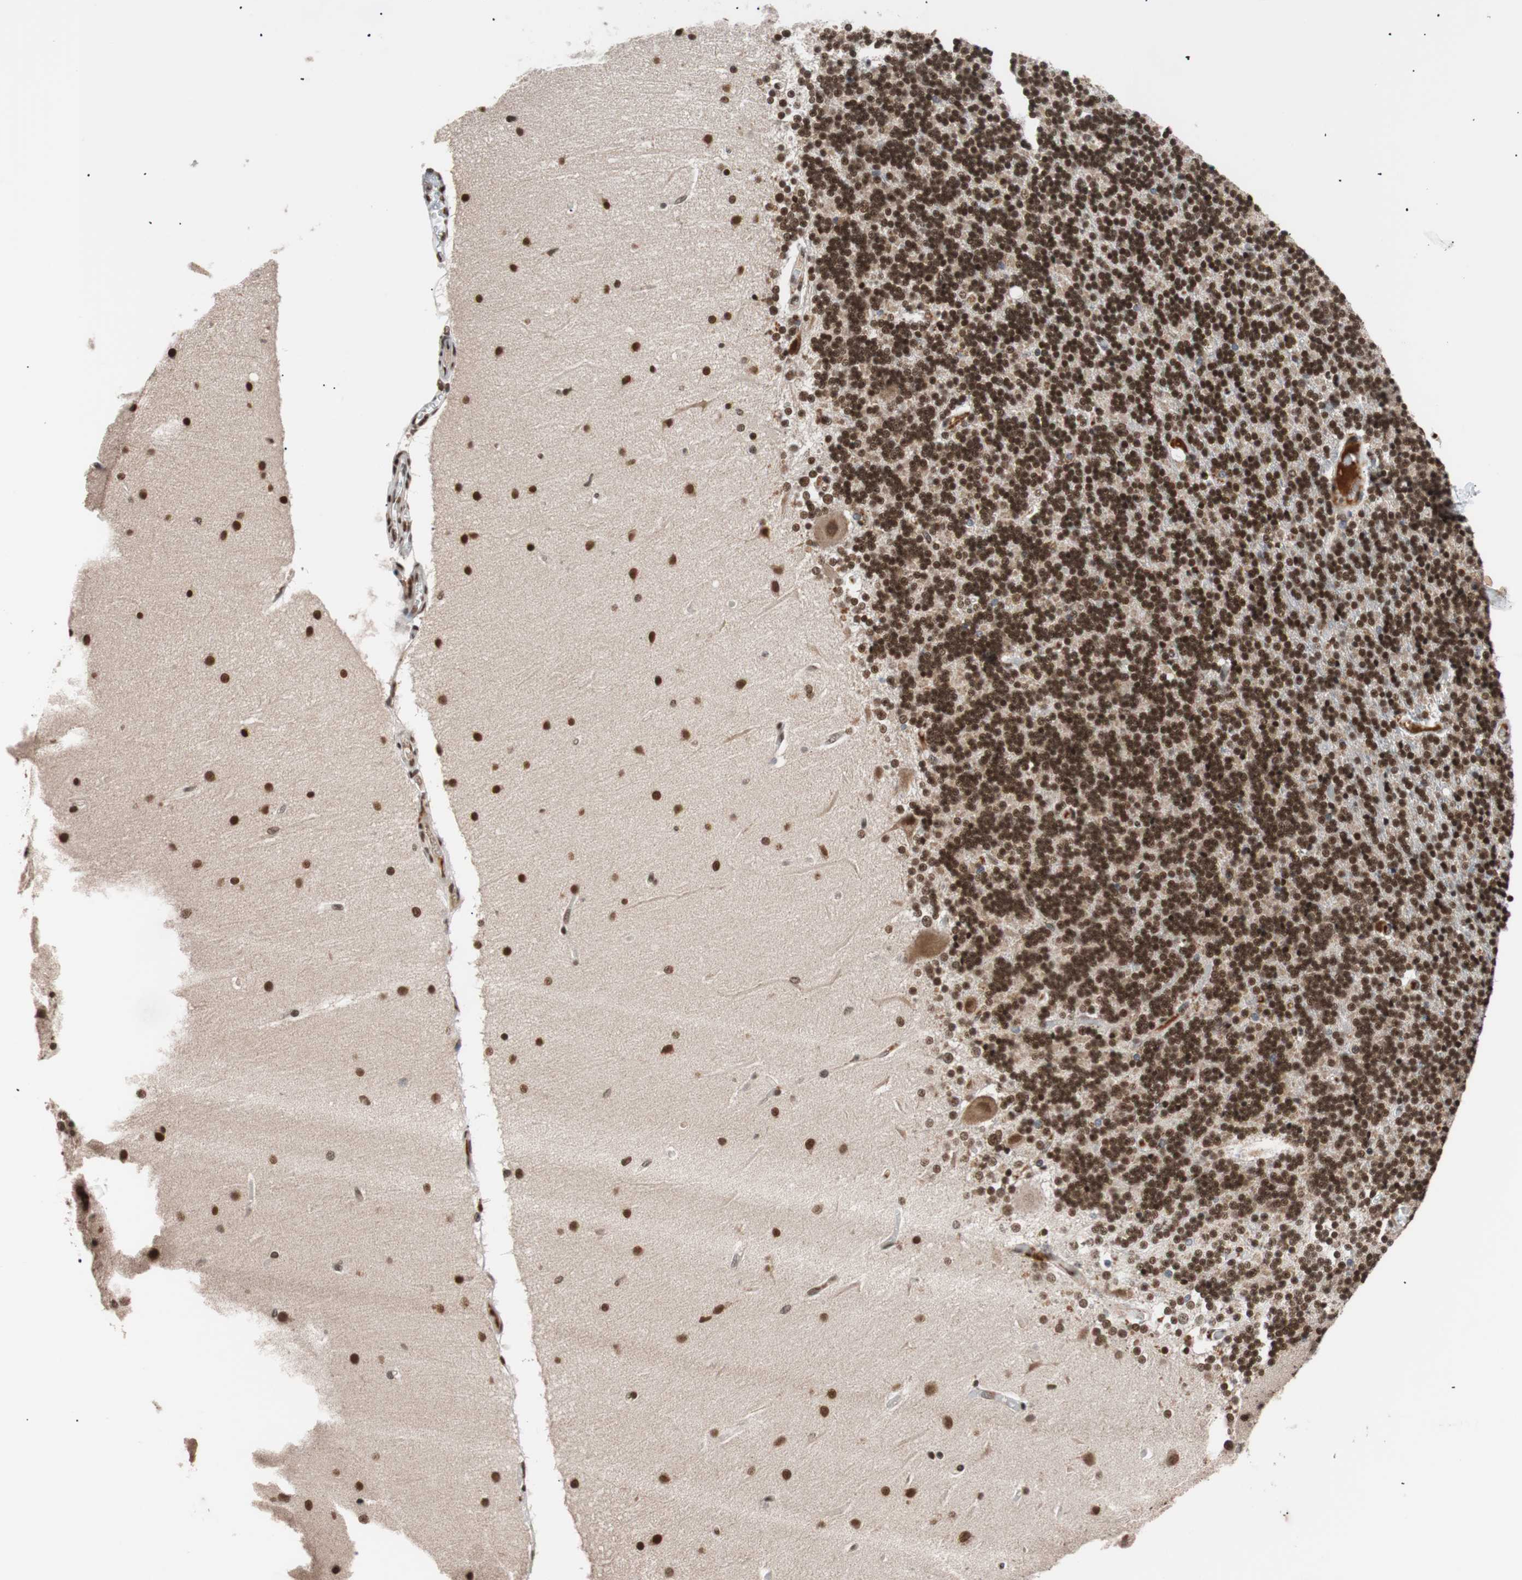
{"staining": {"intensity": "strong", "quantity": ">75%", "location": "nuclear"}, "tissue": "cerebellum", "cell_type": "Cells in granular layer", "image_type": "normal", "snomed": [{"axis": "morphology", "description": "Normal tissue, NOS"}, {"axis": "topography", "description": "Cerebellum"}], "caption": "Protein staining of benign cerebellum shows strong nuclear positivity in approximately >75% of cells in granular layer.", "gene": "CHAMP1", "patient": {"sex": "female", "age": 54}}